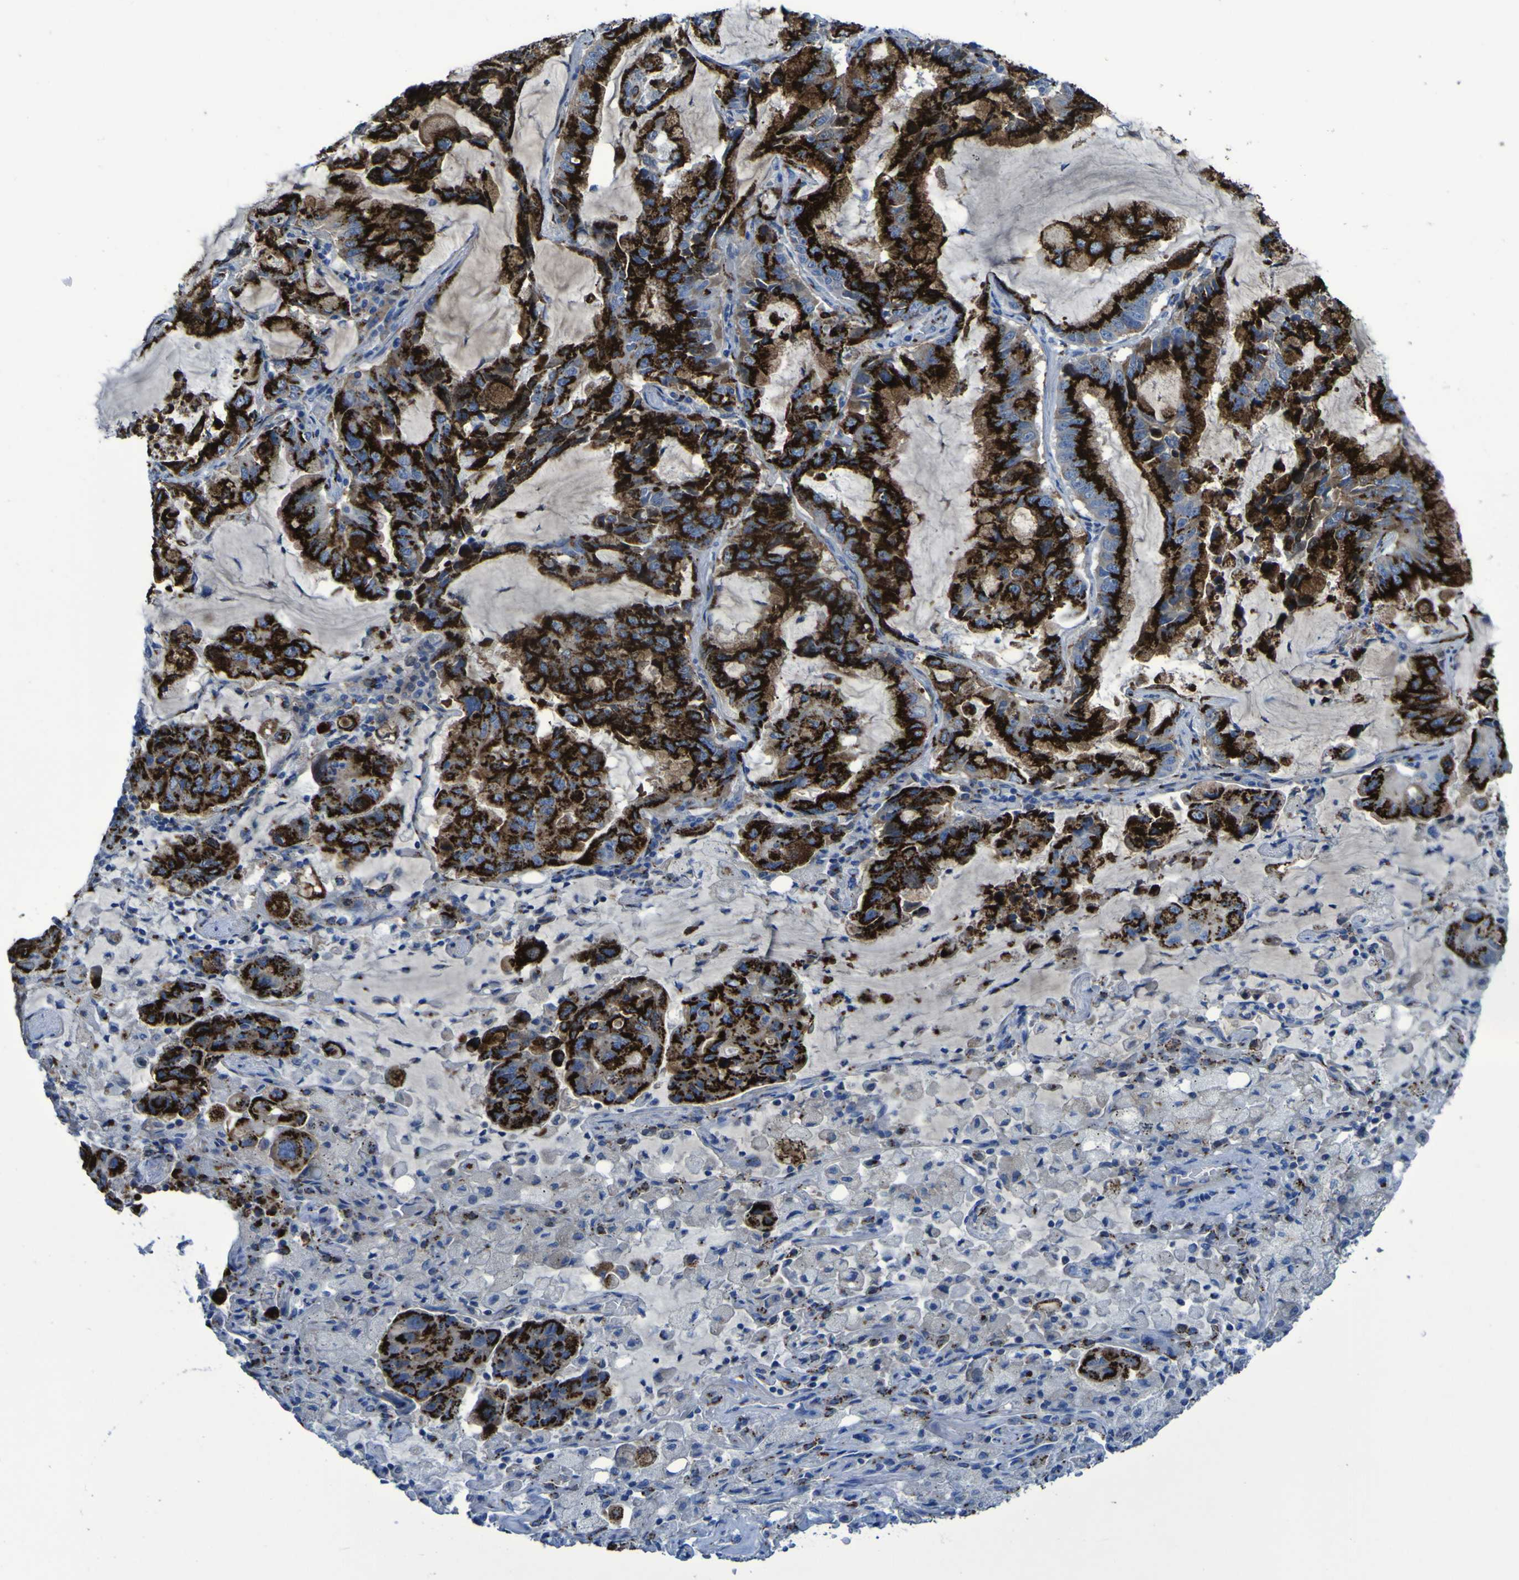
{"staining": {"intensity": "strong", "quantity": ">75%", "location": "cytoplasmic/membranous"}, "tissue": "lung cancer", "cell_type": "Tumor cells", "image_type": "cancer", "snomed": [{"axis": "morphology", "description": "Adenocarcinoma, NOS"}, {"axis": "topography", "description": "Lung"}], "caption": "This is a histology image of immunohistochemistry (IHC) staining of adenocarcinoma (lung), which shows strong expression in the cytoplasmic/membranous of tumor cells.", "gene": "GOLM1", "patient": {"sex": "male", "age": 64}}